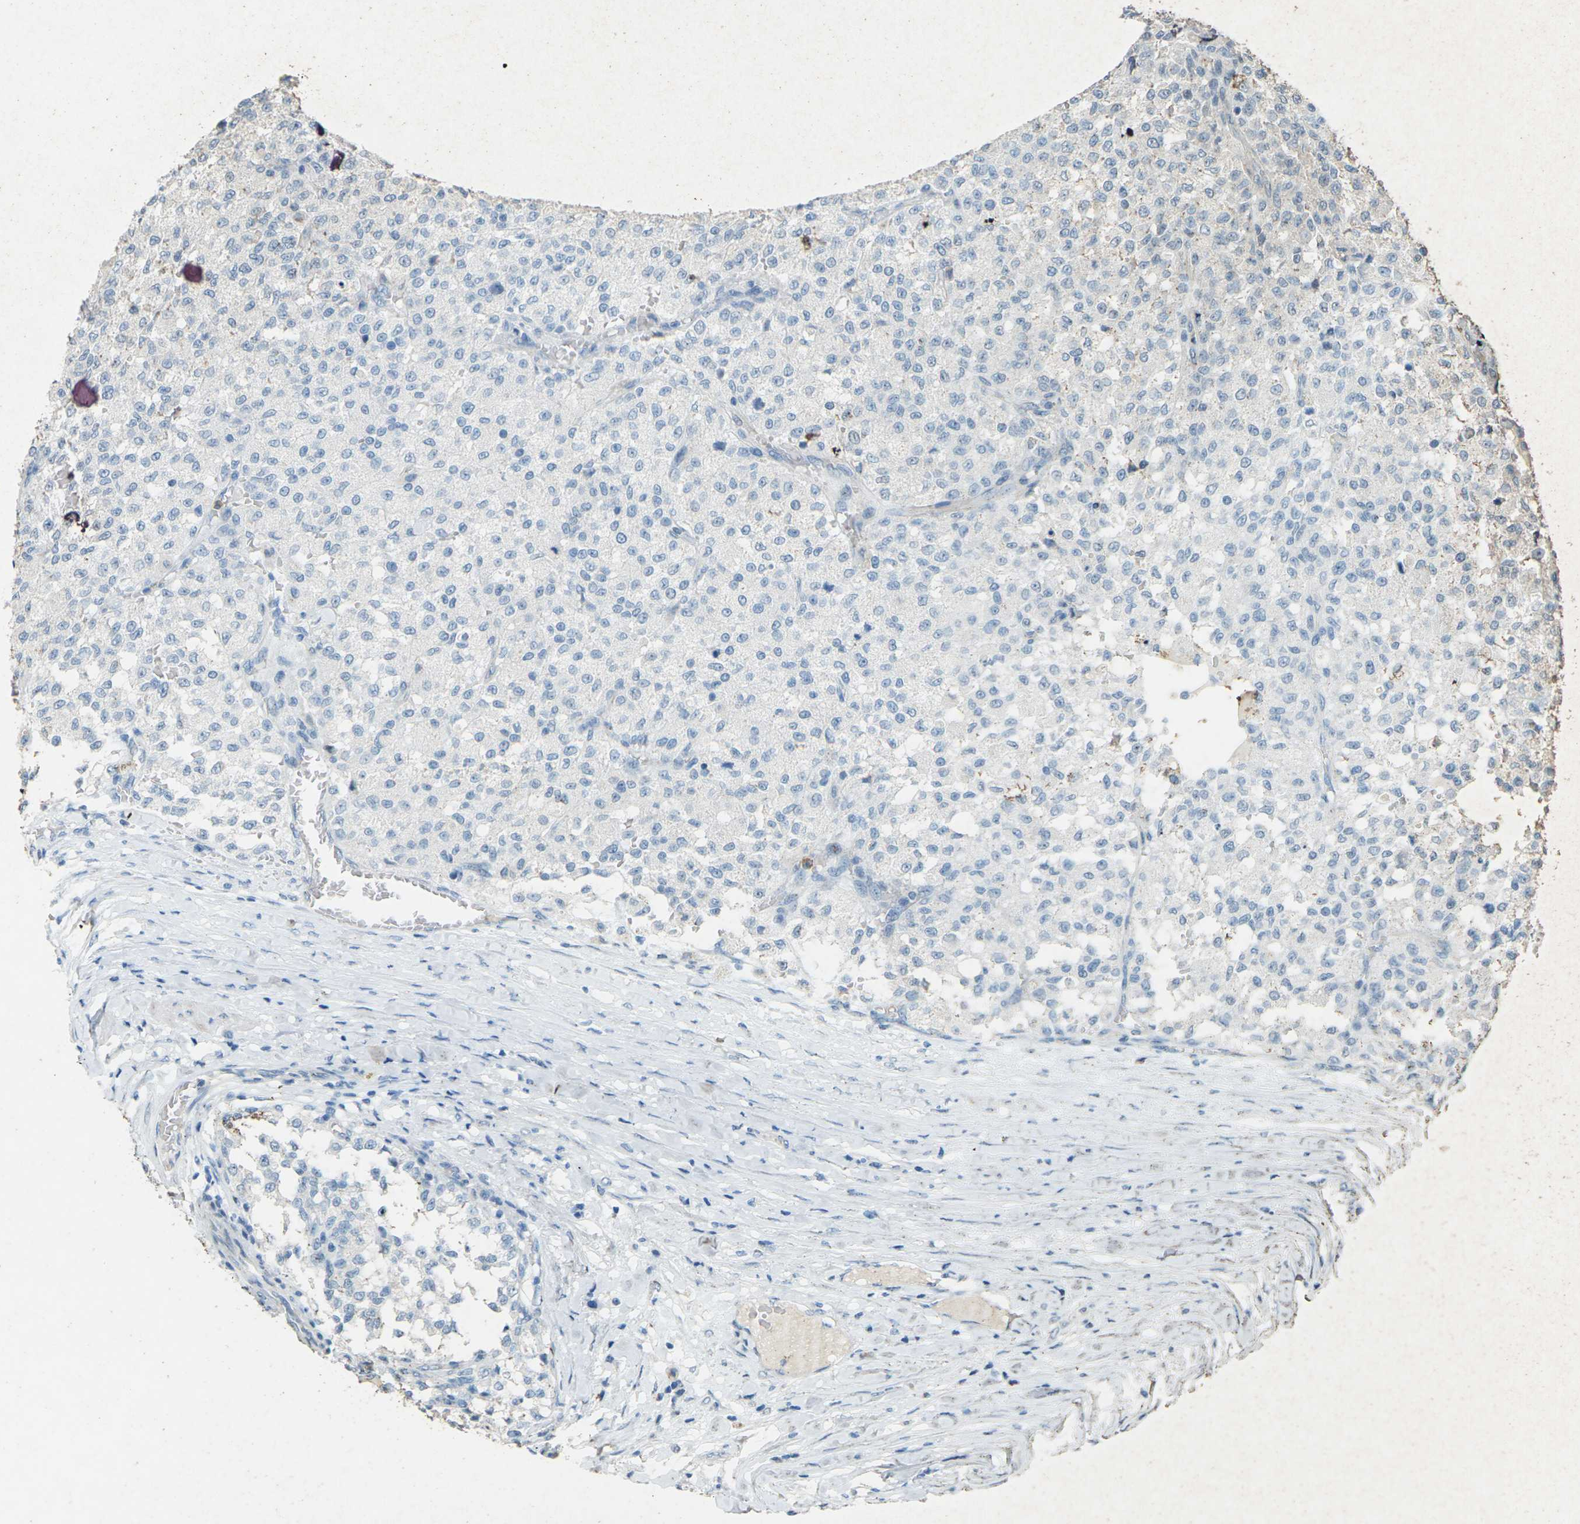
{"staining": {"intensity": "negative", "quantity": "none", "location": "none"}, "tissue": "testis cancer", "cell_type": "Tumor cells", "image_type": "cancer", "snomed": [{"axis": "morphology", "description": "Seminoma, NOS"}, {"axis": "topography", "description": "Testis"}], "caption": "Testis cancer was stained to show a protein in brown. There is no significant positivity in tumor cells.", "gene": "CDH16", "patient": {"sex": "male", "age": 59}}